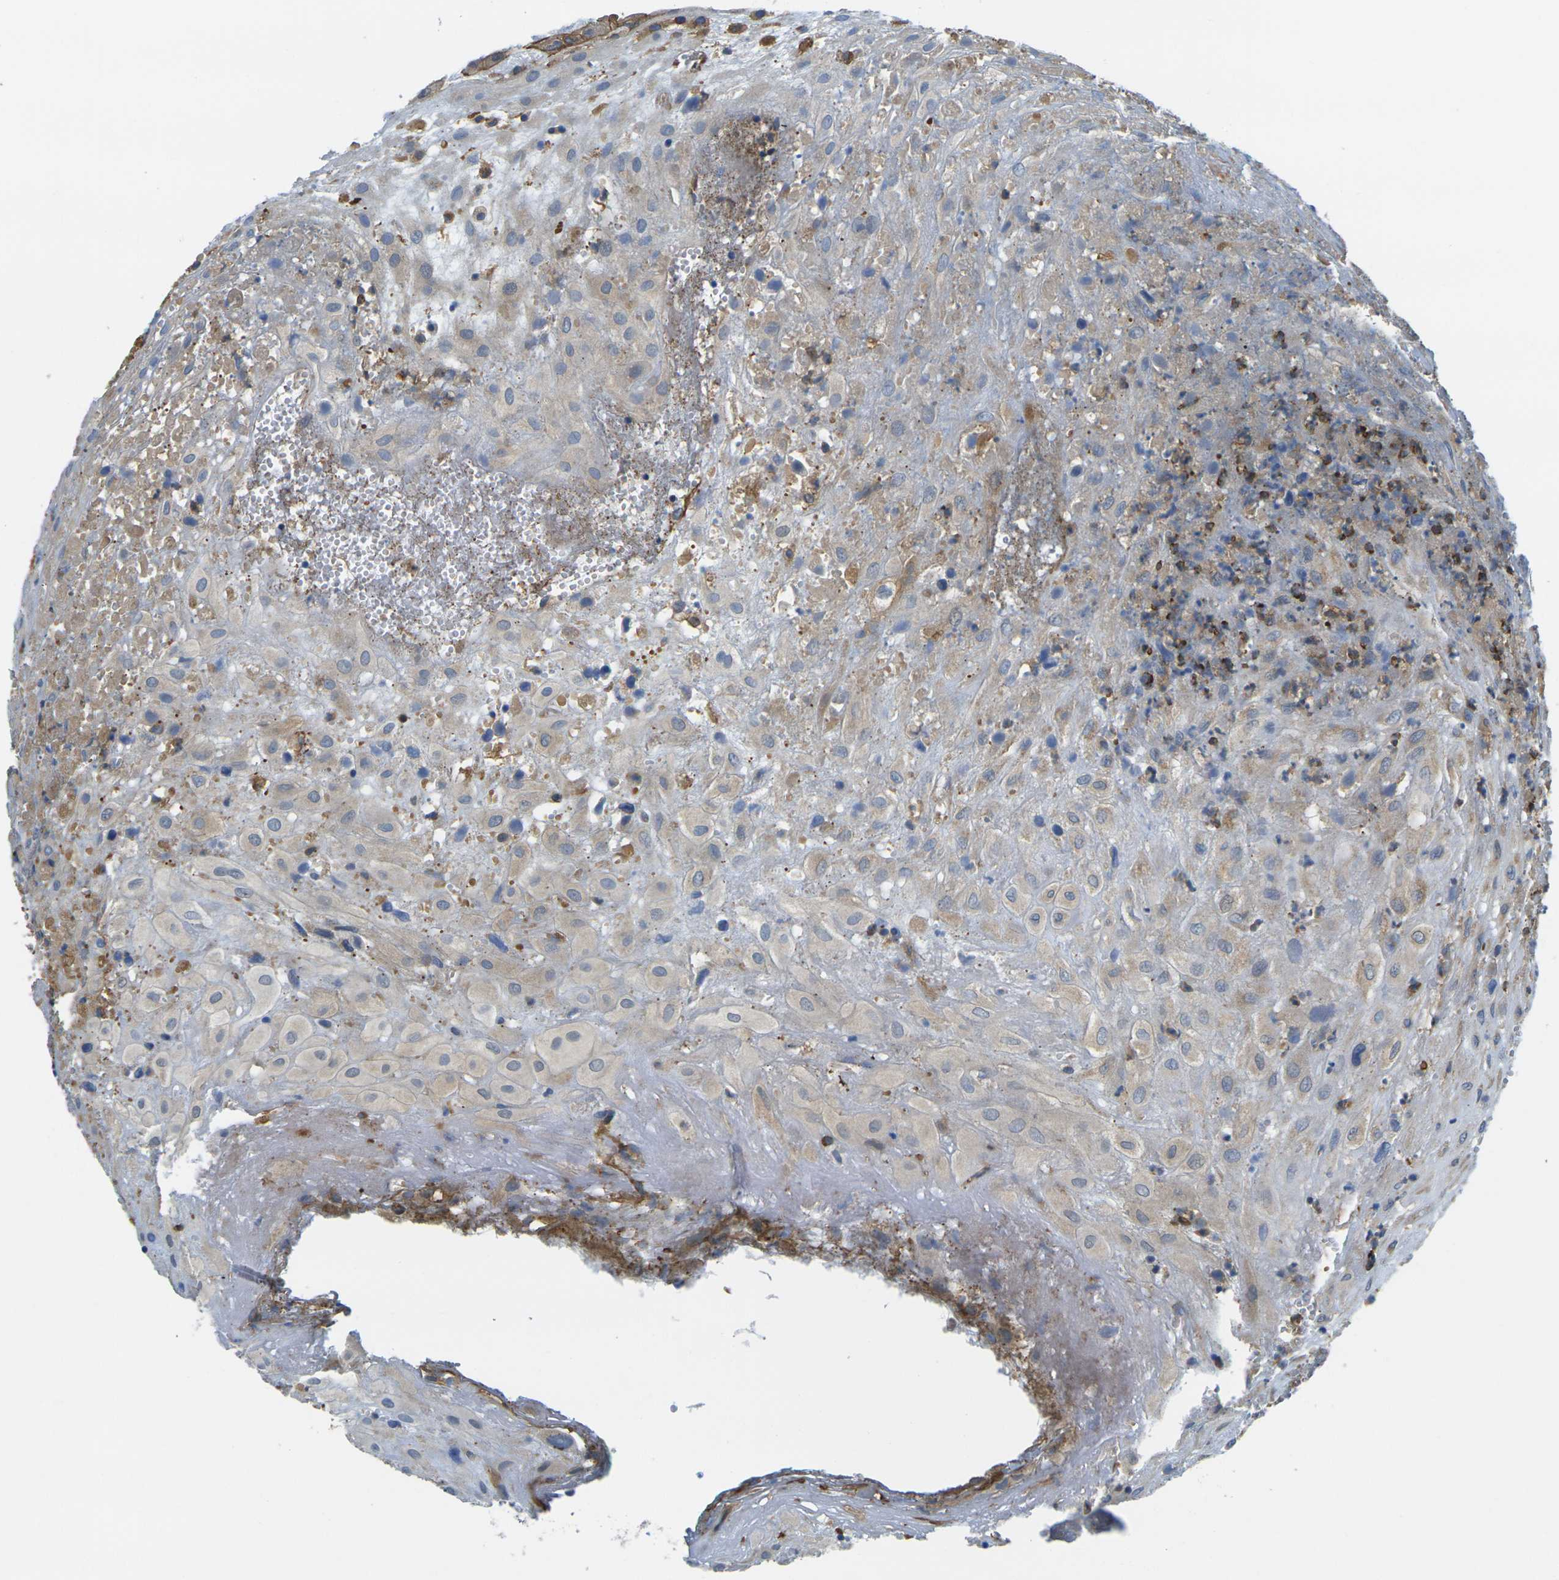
{"staining": {"intensity": "strong", "quantity": "25%-75%", "location": "cytoplasmic/membranous"}, "tissue": "placenta", "cell_type": "Decidual cells", "image_type": "normal", "snomed": [{"axis": "morphology", "description": "Normal tissue, NOS"}, {"axis": "topography", "description": "Placenta"}], "caption": "Immunohistochemical staining of normal human placenta reveals strong cytoplasmic/membranous protein expression in about 25%-75% of decidual cells.", "gene": "LASP1", "patient": {"sex": "female", "age": 18}}